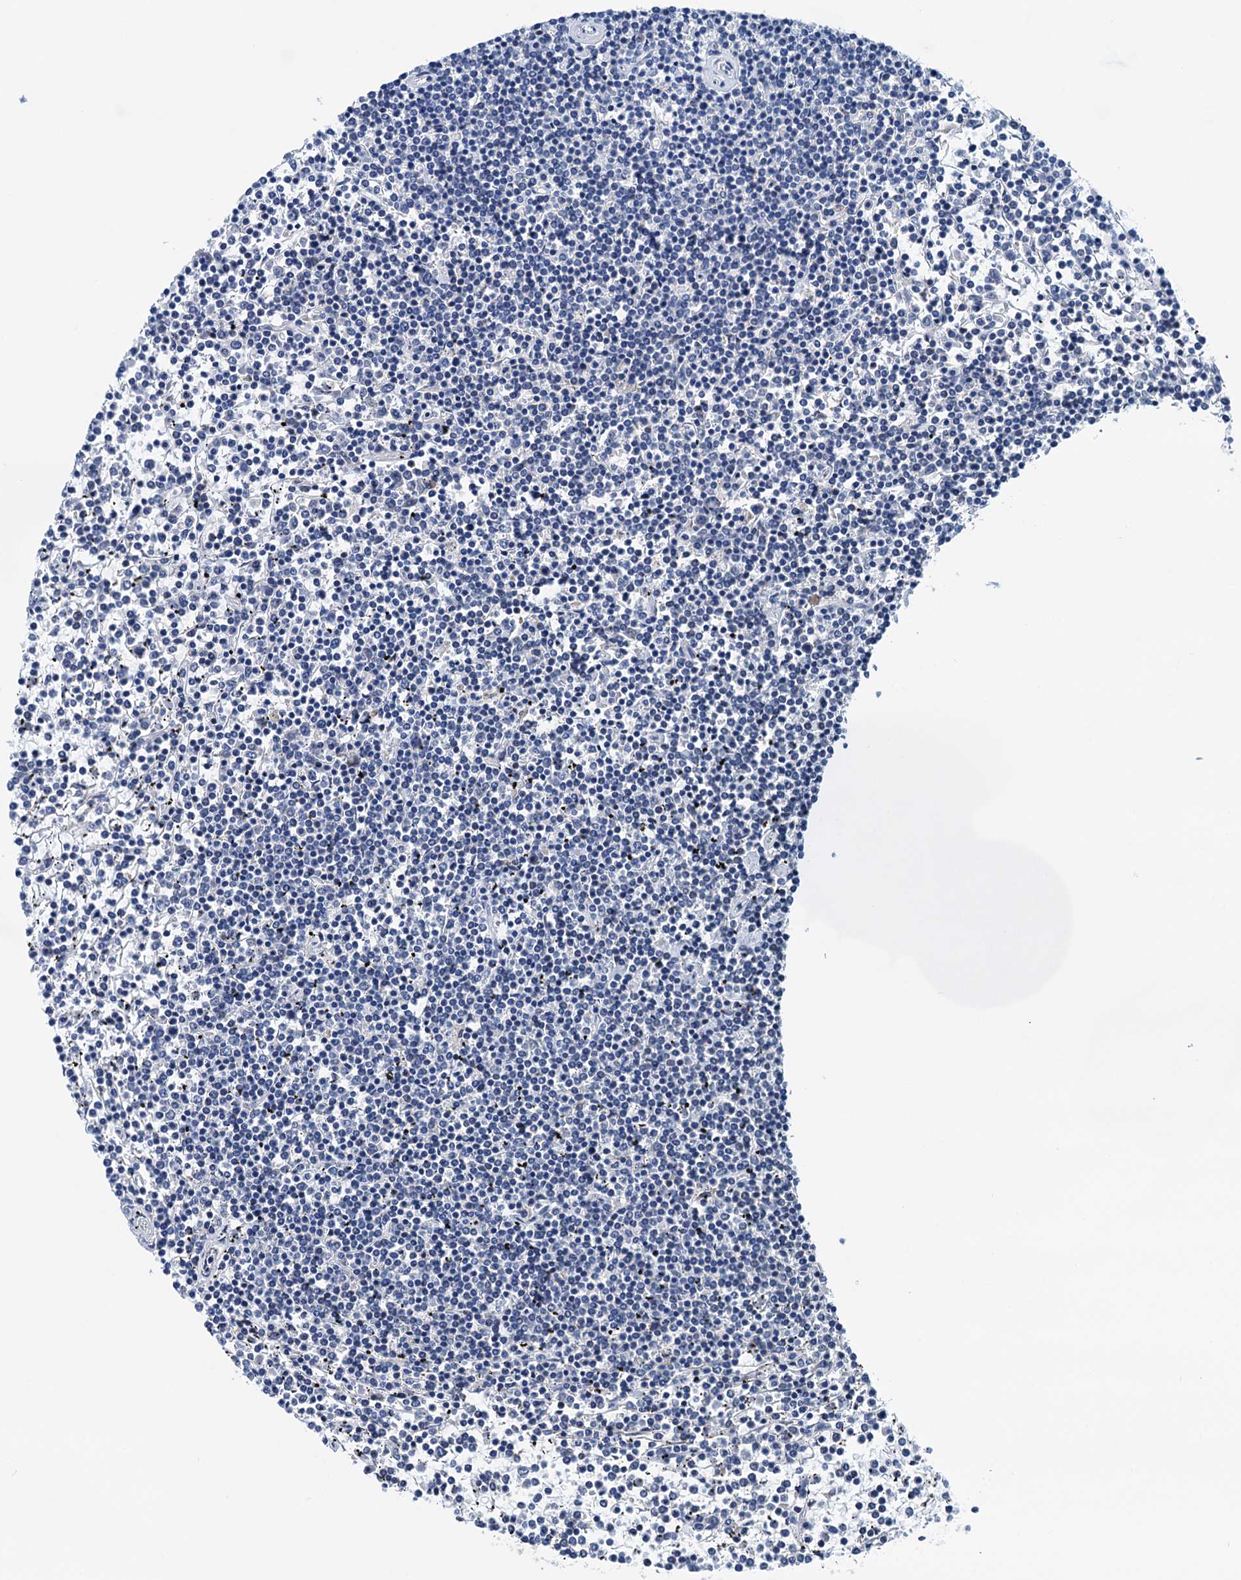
{"staining": {"intensity": "negative", "quantity": "none", "location": "none"}, "tissue": "lymphoma", "cell_type": "Tumor cells", "image_type": "cancer", "snomed": [{"axis": "morphology", "description": "Malignant lymphoma, non-Hodgkin's type, Low grade"}, {"axis": "topography", "description": "Spleen"}], "caption": "Immunohistochemical staining of lymphoma reveals no significant staining in tumor cells. (Brightfield microscopy of DAB immunohistochemistry (IHC) at high magnification).", "gene": "SHLD1", "patient": {"sex": "female", "age": 19}}